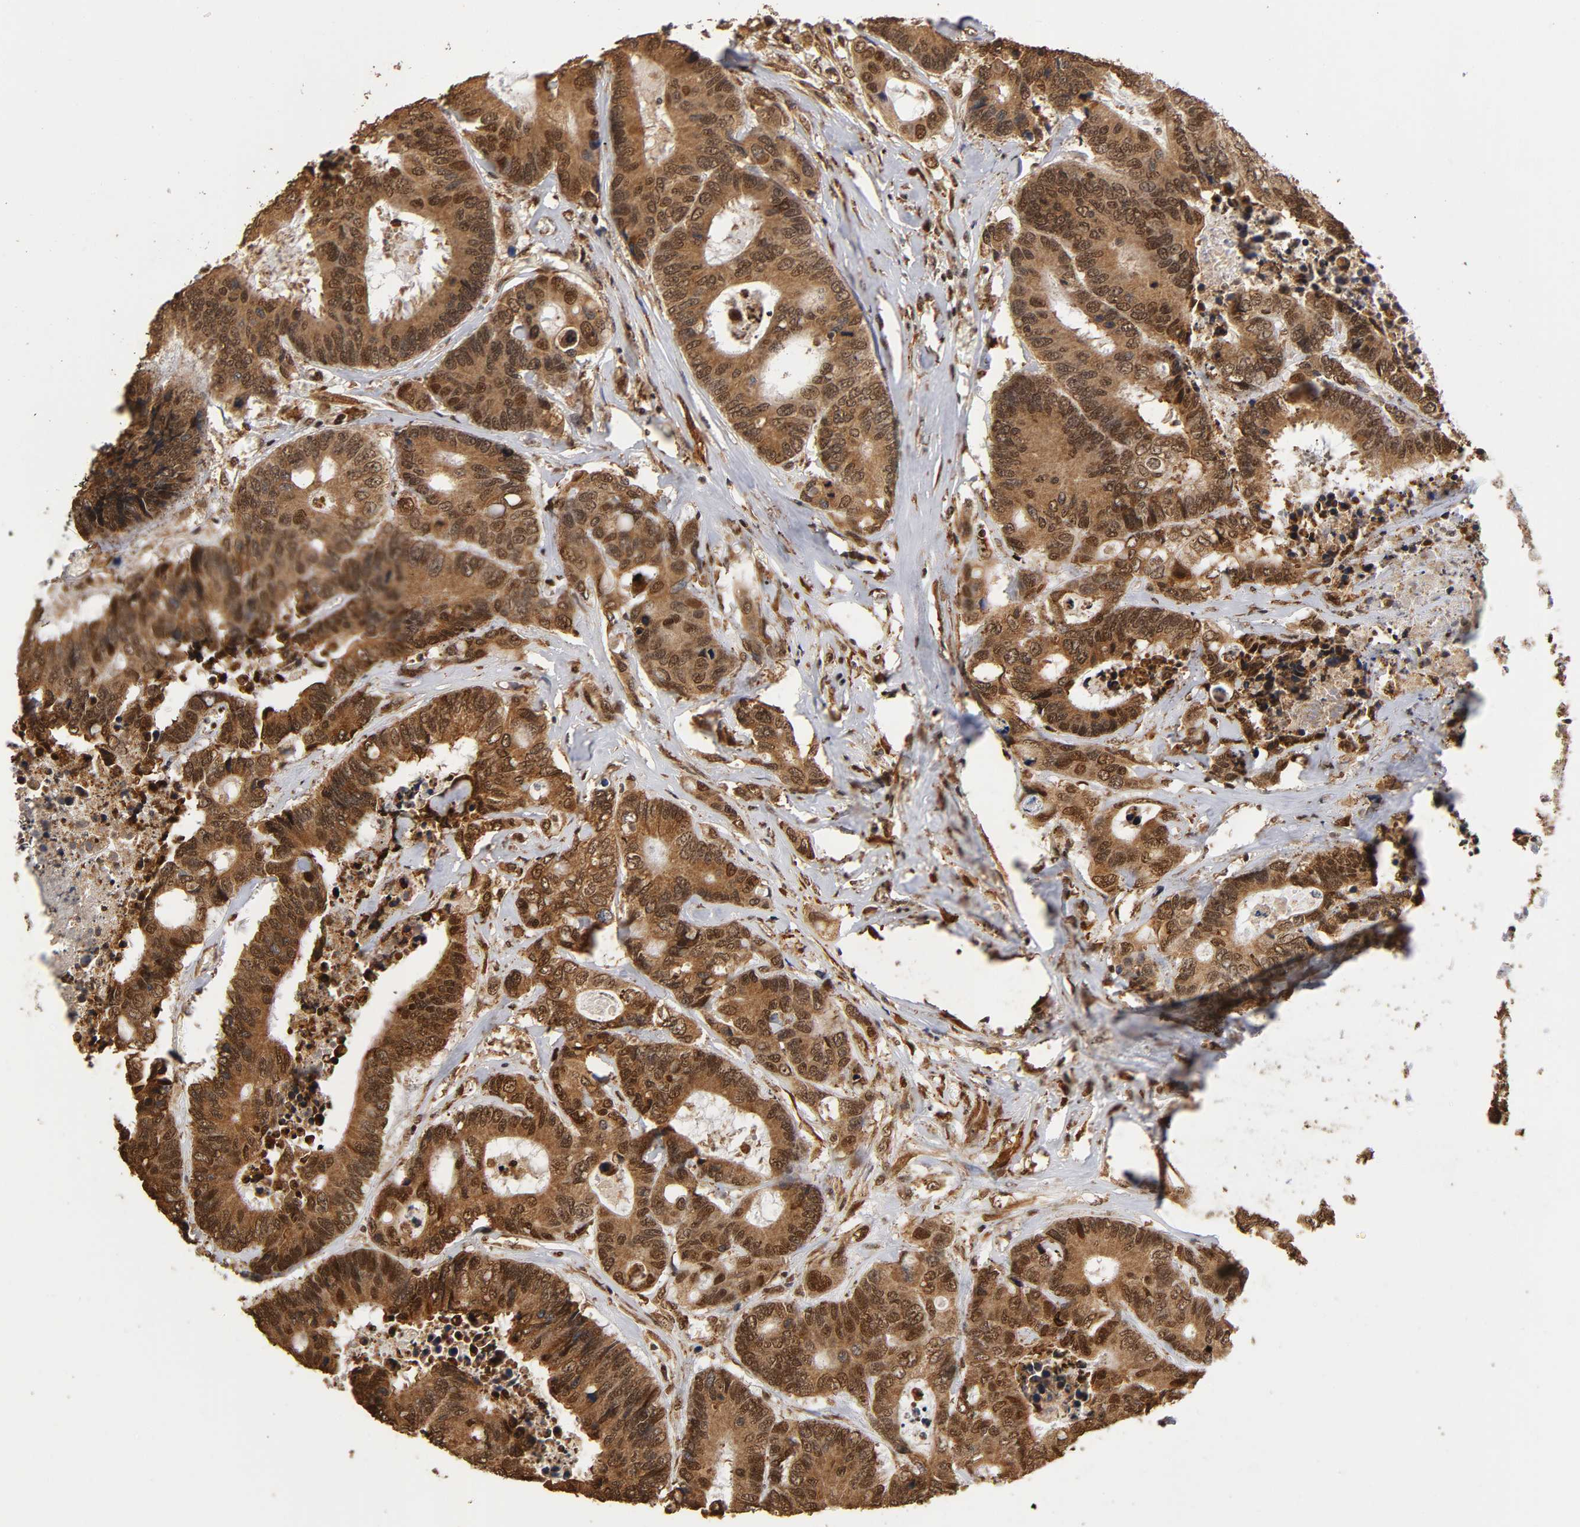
{"staining": {"intensity": "strong", "quantity": ">75%", "location": "cytoplasmic/membranous,nuclear"}, "tissue": "colorectal cancer", "cell_type": "Tumor cells", "image_type": "cancer", "snomed": [{"axis": "morphology", "description": "Adenocarcinoma, NOS"}, {"axis": "topography", "description": "Rectum"}], "caption": "High-power microscopy captured an immunohistochemistry micrograph of adenocarcinoma (colorectal), revealing strong cytoplasmic/membranous and nuclear expression in approximately >75% of tumor cells. The protein of interest is shown in brown color, while the nuclei are stained blue.", "gene": "RNF122", "patient": {"sex": "male", "age": 55}}